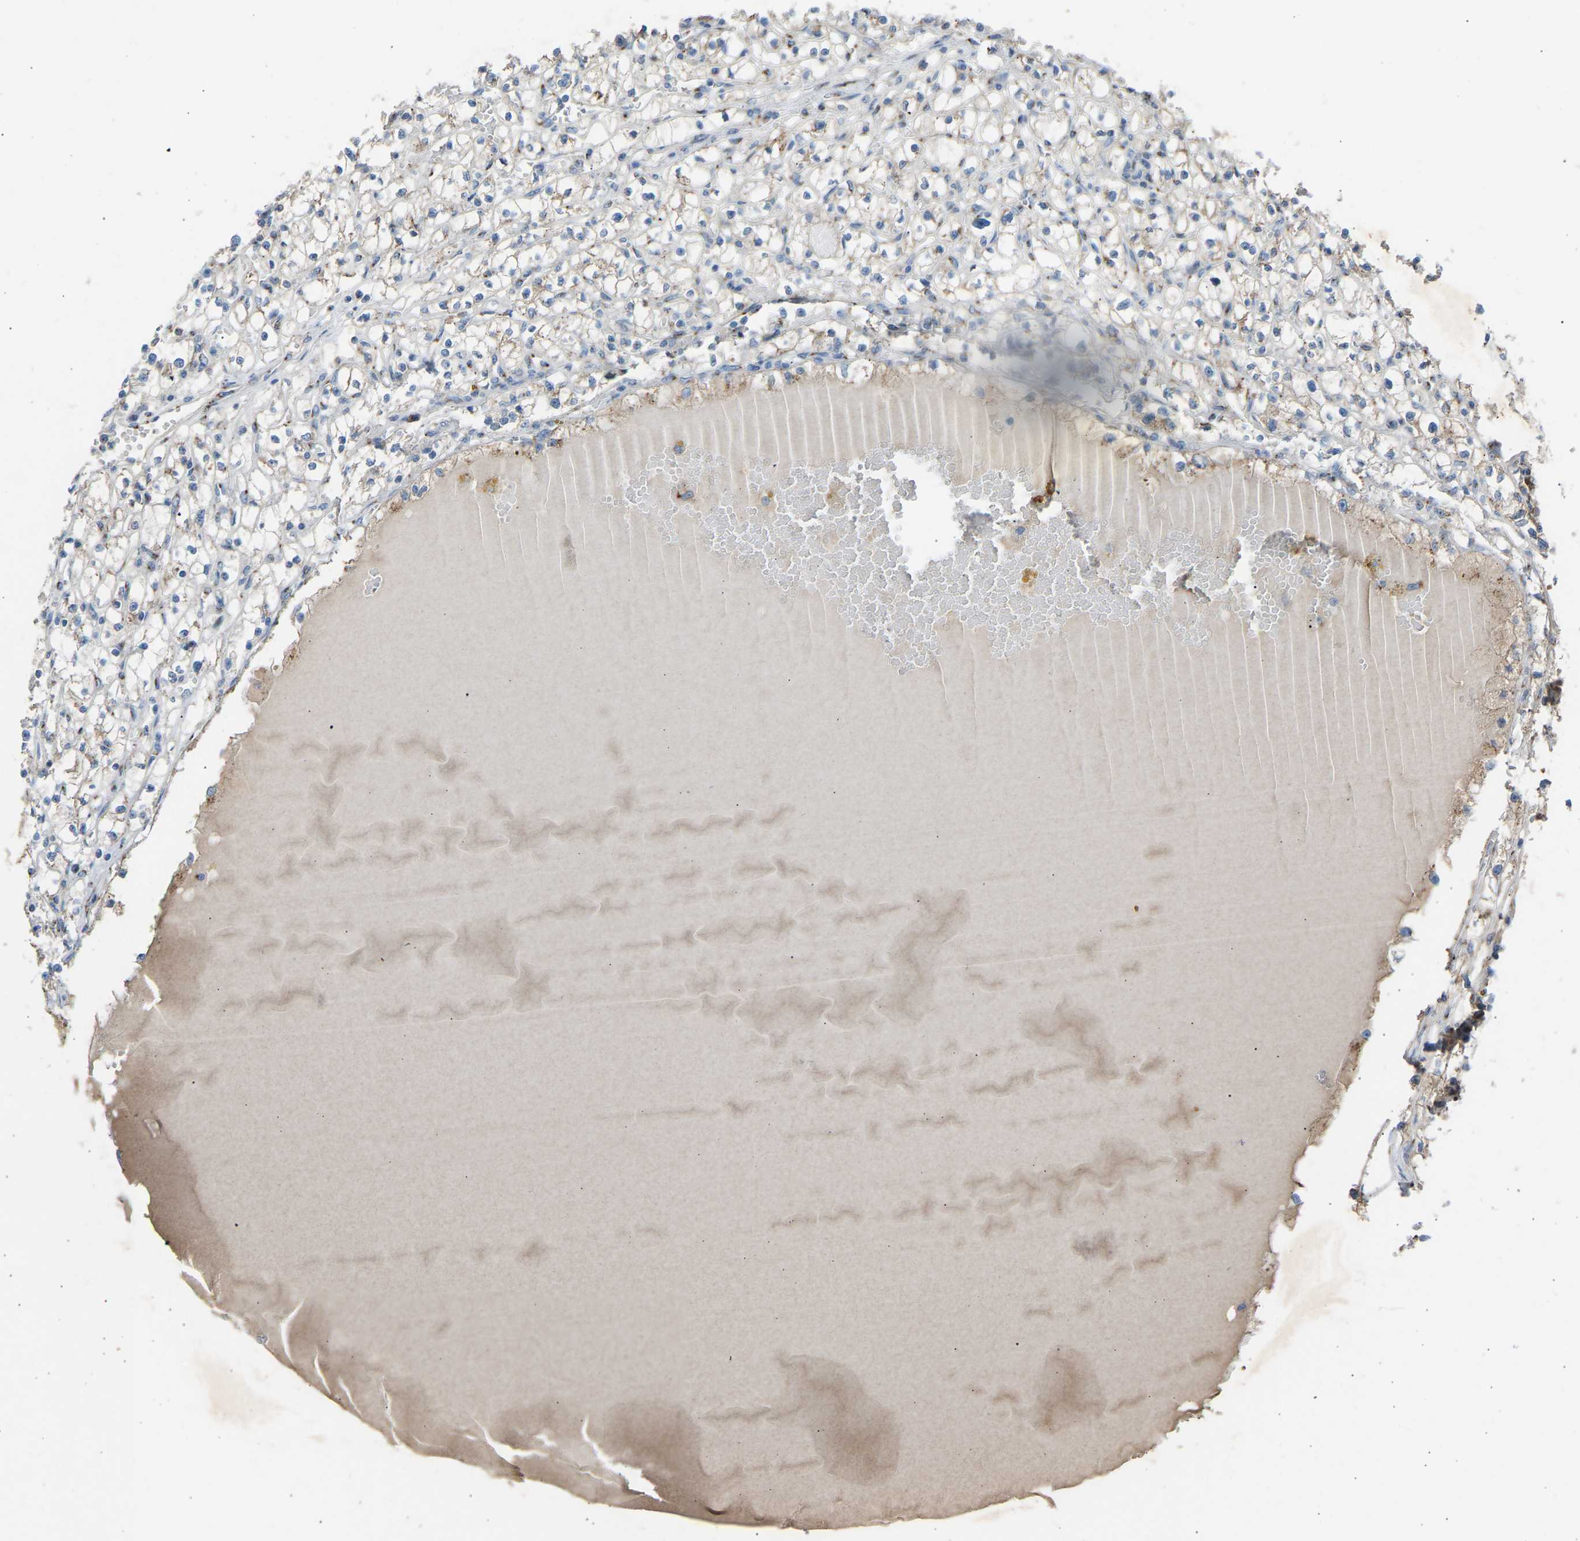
{"staining": {"intensity": "weak", "quantity": ">75%", "location": "cytoplasmic/membranous"}, "tissue": "renal cancer", "cell_type": "Tumor cells", "image_type": "cancer", "snomed": [{"axis": "morphology", "description": "Adenocarcinoma, NOS"}, {"axis": "topography", "description": "Kidney"}], "caption": "Adenocarcinoma (renal) was stained to show a protein in brown. There is low levels of weak cytoplasmic/membranous expression in approximately >75% of tumor cells. The staining is performed using DAB (3,3'-diaminobenzidine) brown chromogen to label protein expression. The nuclei are counter-stained blue using hematoxylin.", "gene": "CYREN", "patient": {"sex": "male", "age": 56}}